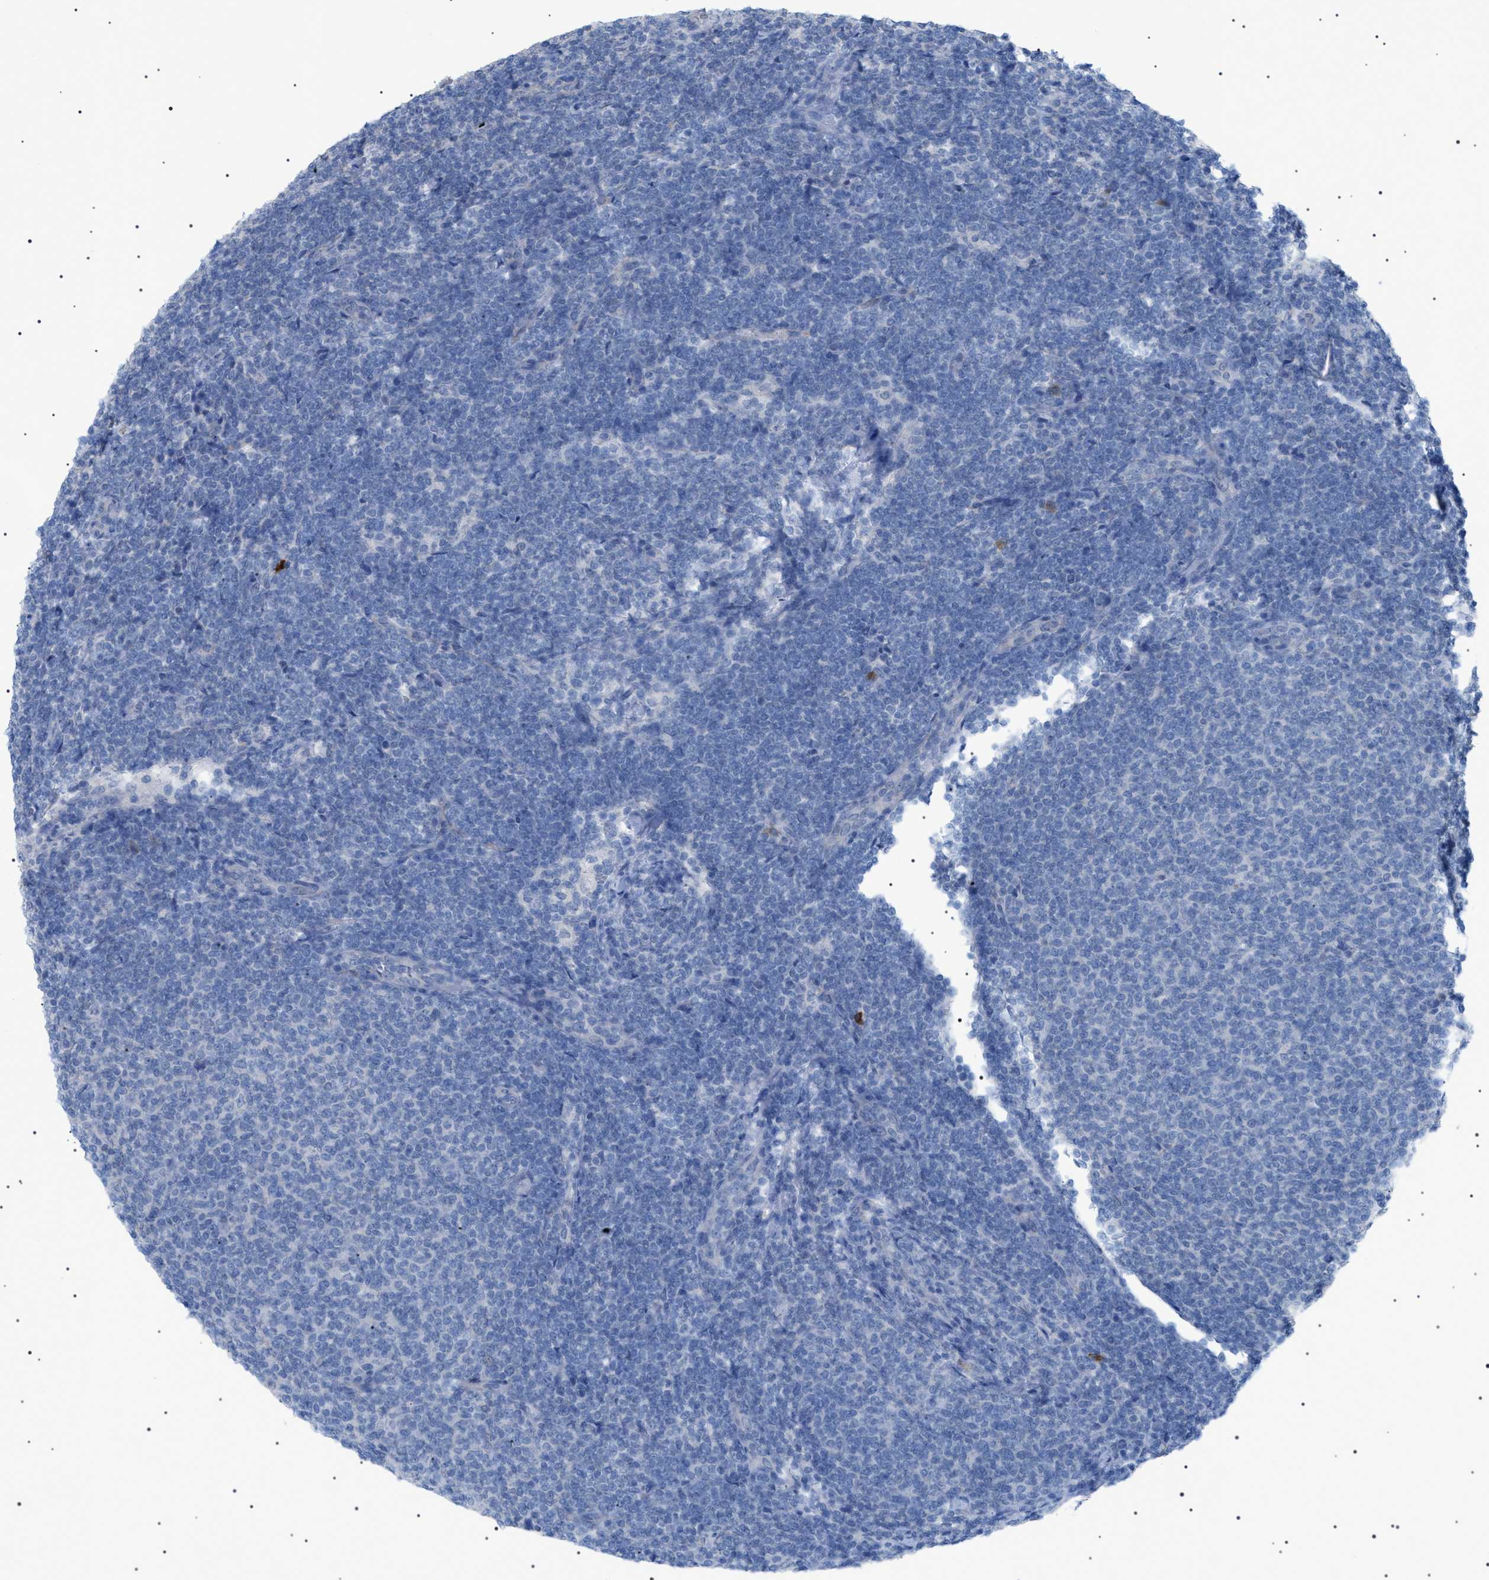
{"staining": {"intensity": "negative", "quantity": "none", "location": "none"}, "tissue": "lymphoma", "cell_type": "Tumor cells", "image_type": "cancer", "snomed": [{"axis": "morphology", "description": "Malignant lymphoma, non-Hodgkin's type, Low grade"}, {"axis": "topography", "description": "Lymph node"}], "caption": "The histopathology image displays no significant positivity in tumor cells of lymphoma.", "gene": "ADAMTS1", "patient": {"sex": "male", "age": 66}}